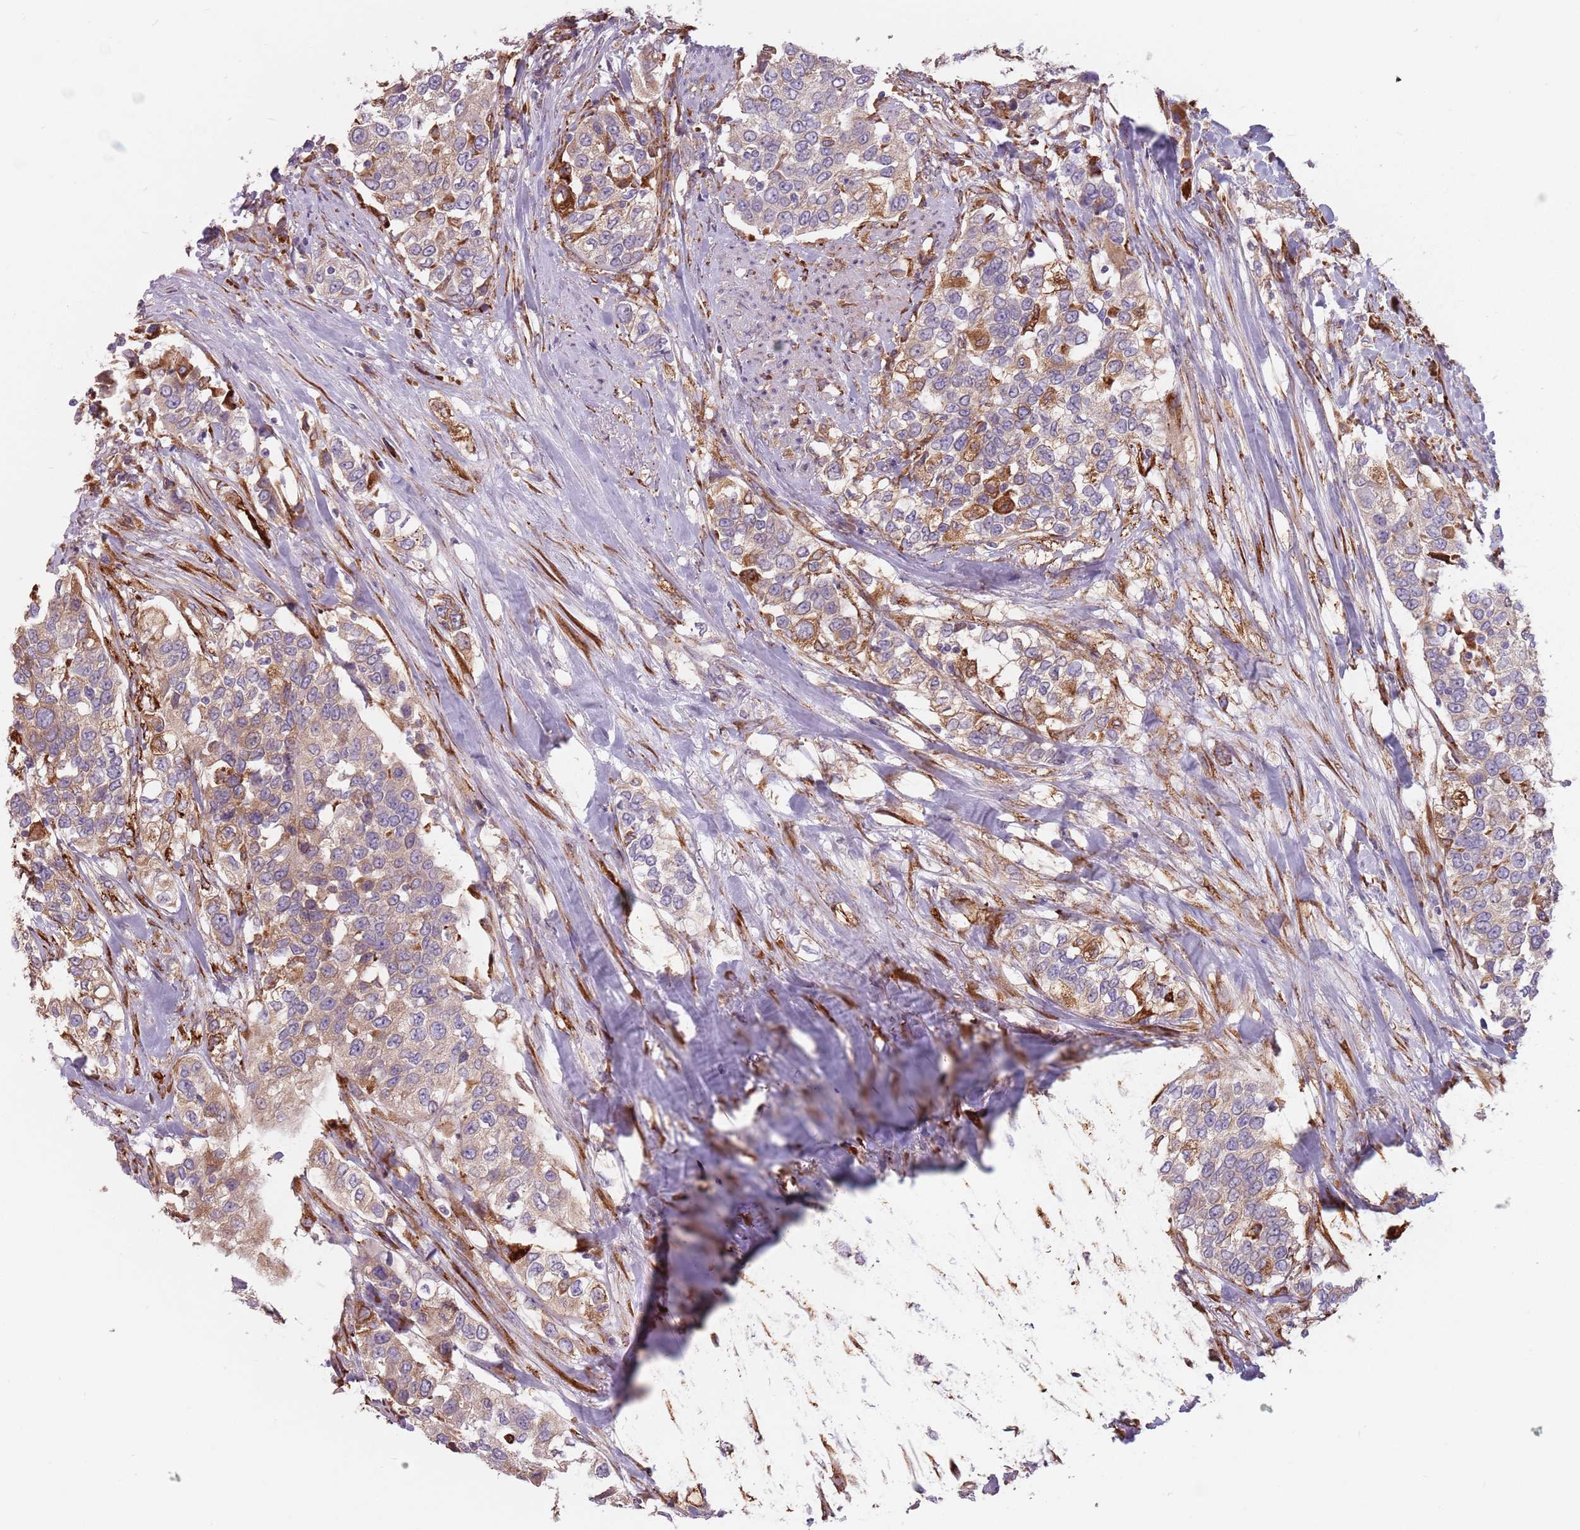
{"staining": {"intensity": "weak", "quantity": "25%-75%", "location": "cytoplasmic/membranous"}, "tissue": "urothelial cancer", "cell_type": "Tumor cells", "image_type": "cancer", "snomed": [{"axis": "morphology", "description": "Urothelial carcinoma, High grade"}, {"axis": "topography", "description": "Urinary bladder"}], "caption": "Immunohistochemical staining of human urothelial carcinoma (high-grade) exhibits low levels of weak cytoplasmic/membranous positivity in approximately 25%-75% of tumor cells.", "gene": "RPS9", "patient": {"sex": "female", "age": 80}}